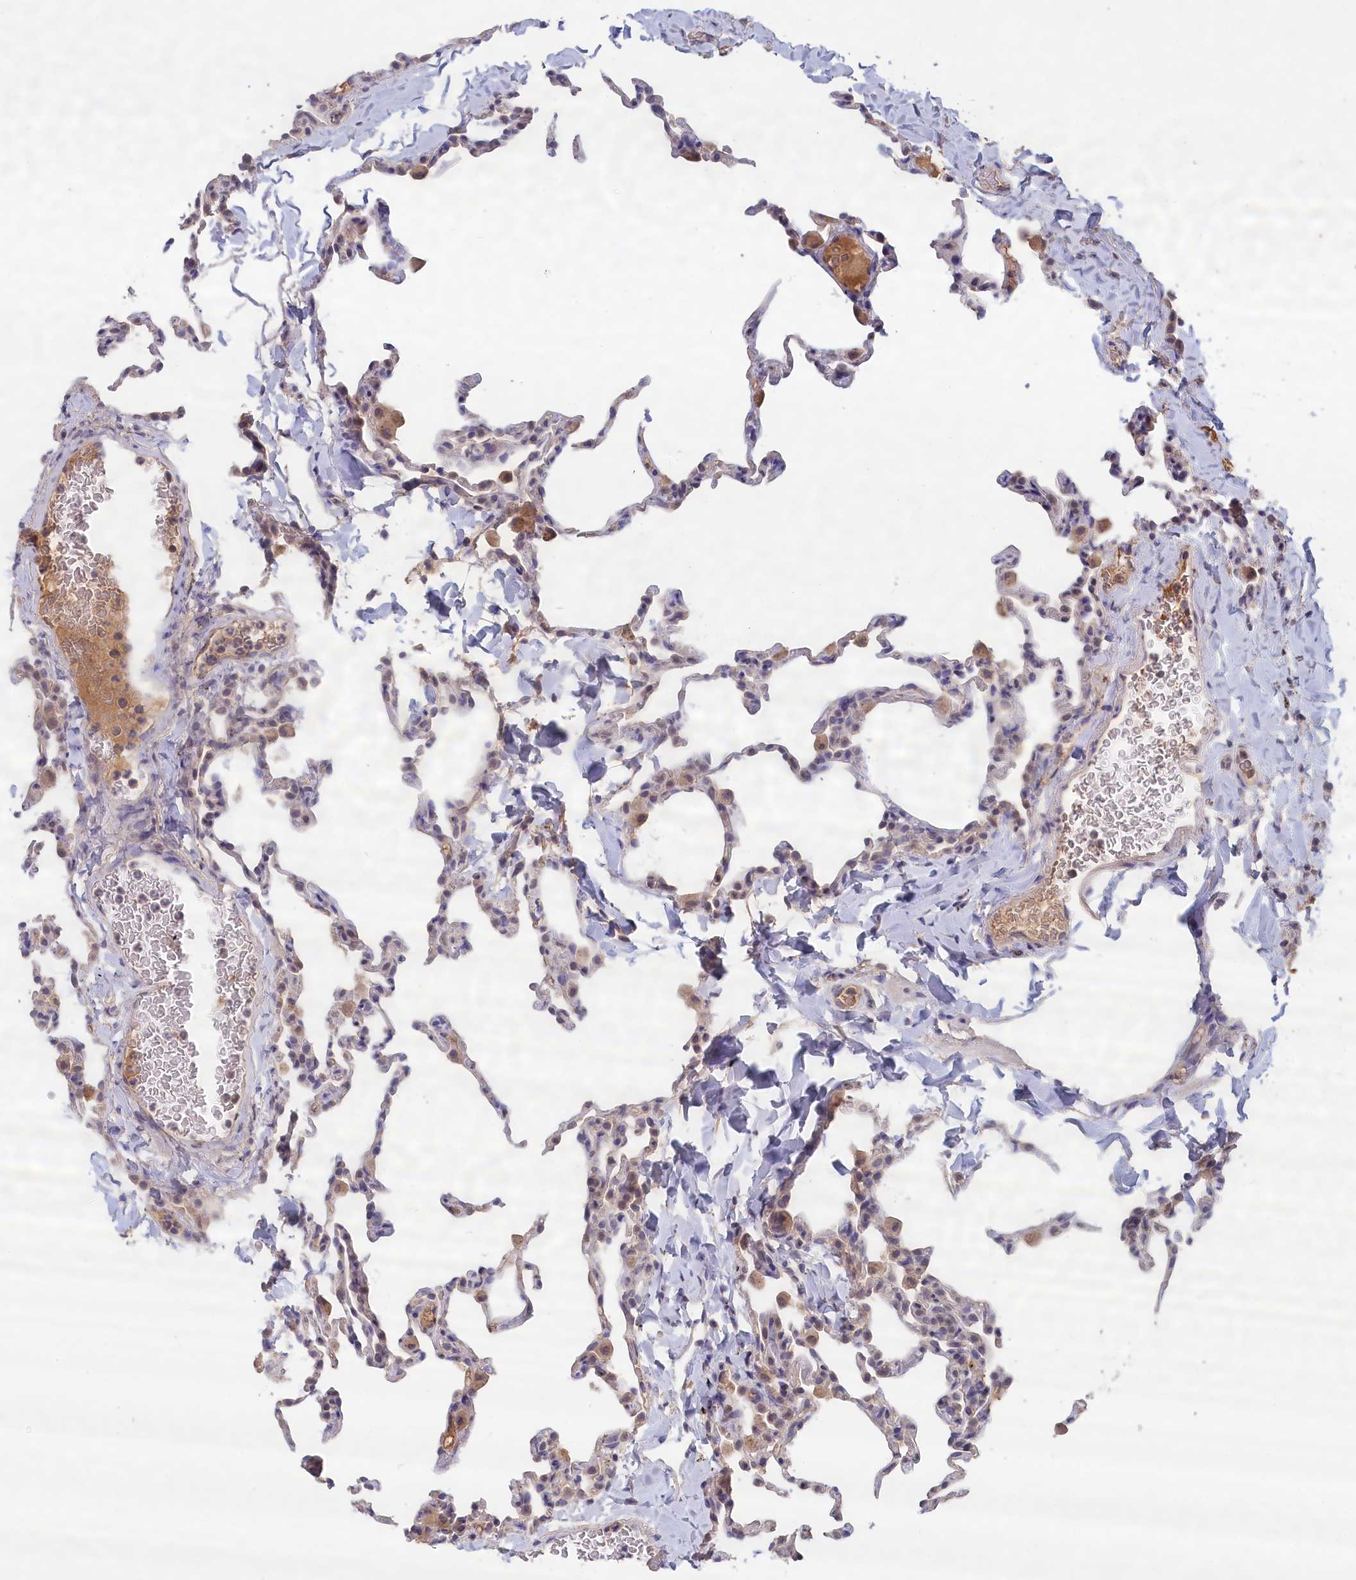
{"staining": {"intensity": "negative", "quantity": "none", "location": "none"}, "tissue": "lung", "cell_type": "Alveolar cells", "image_type": "normal", "snomed": [{"axis": "morphology", "description": "Normal tissue, NOS"}, {"axis": "topography", "description": "Lung"}], "caption": "Immunohistochemistry micrograph of unremarkable human lung stained for a protein (brown), which reveals no staining in alveolar cells. (DAB immunohistochemistry (IHC), high magnification).", "gene": "CELF5", "patient": {"sex": "male", "age": 20}}